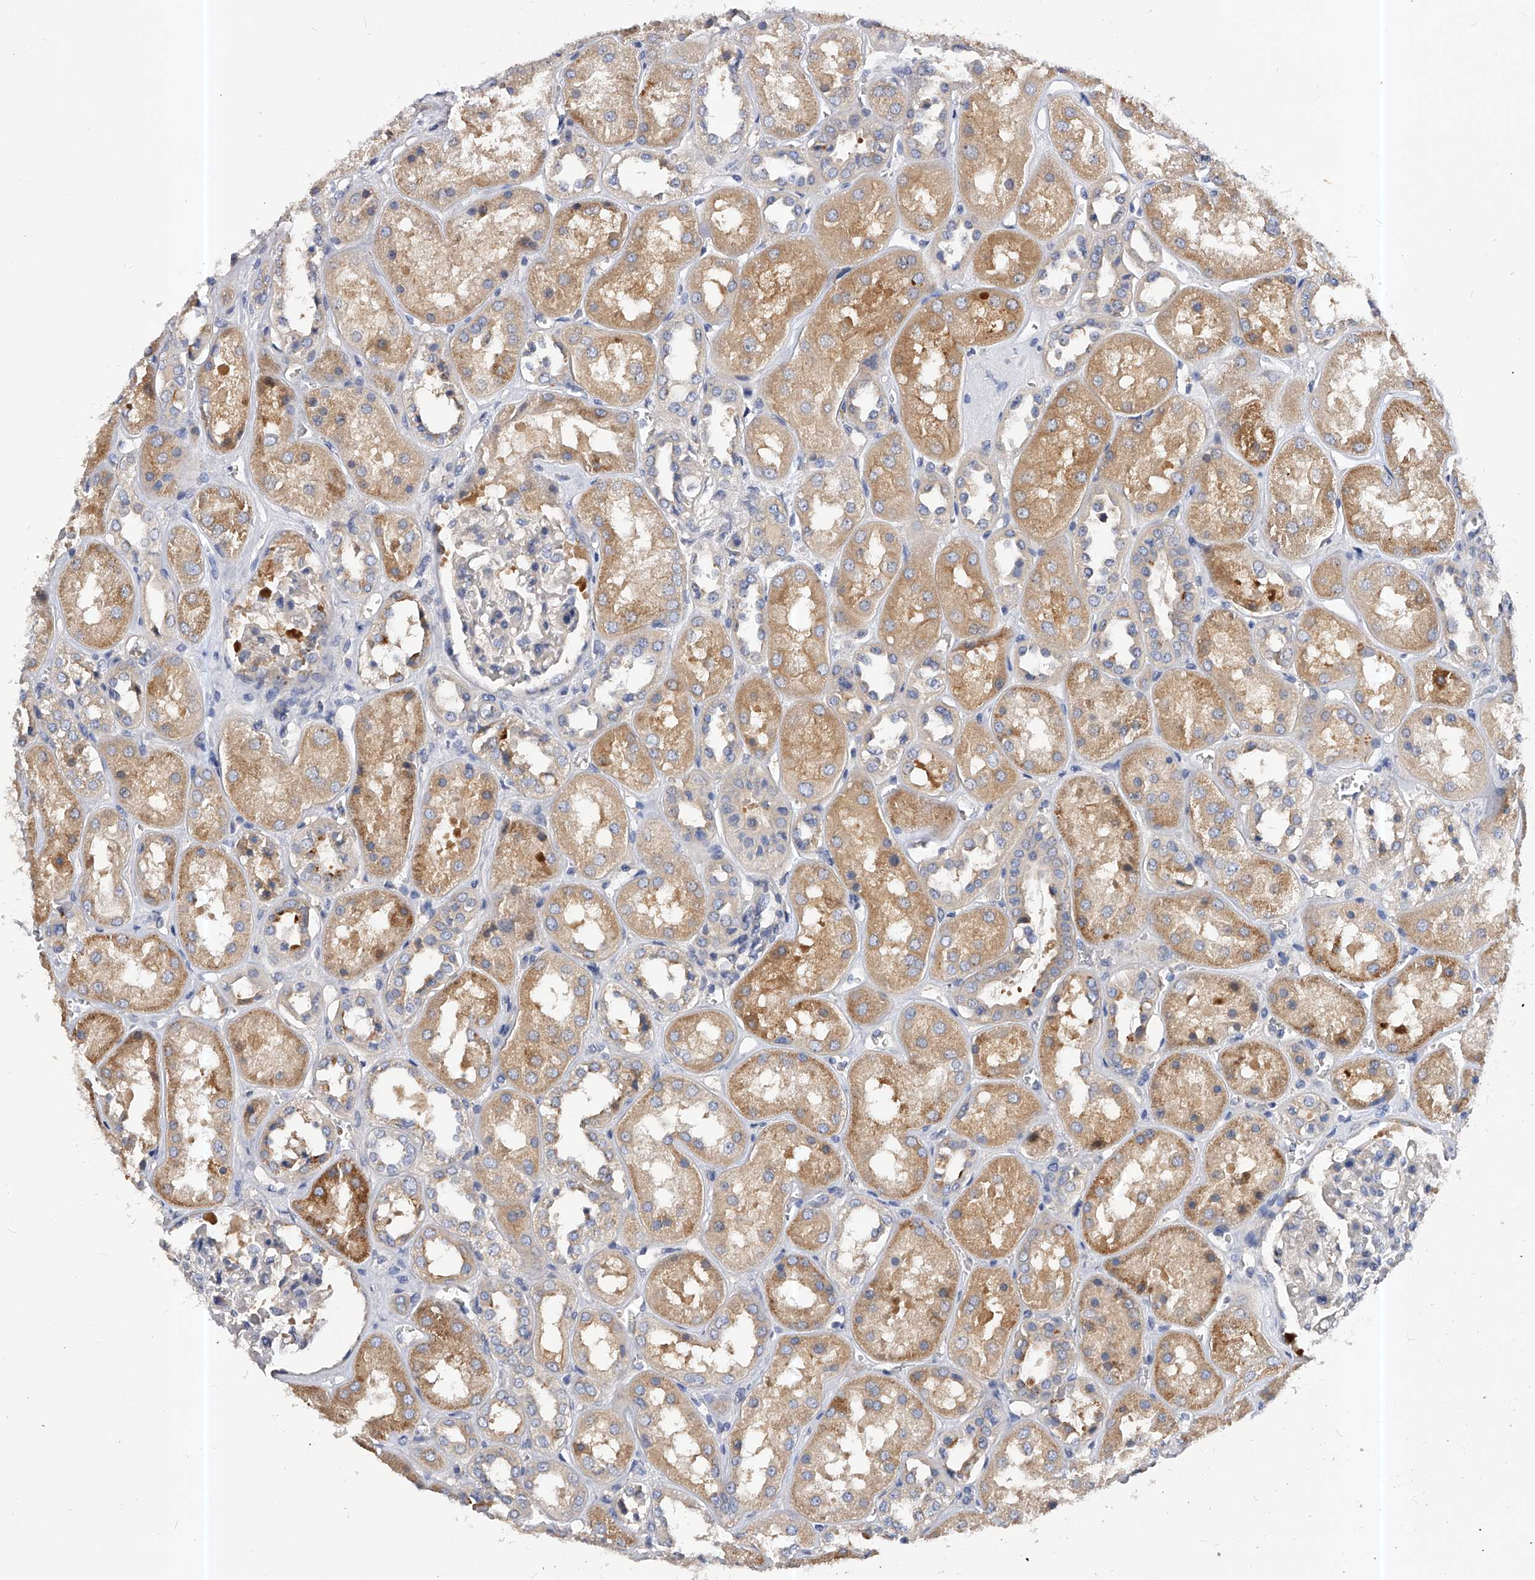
{"staining": {"intensity": "negative", "quantity": "none", "location": "none"}, "tissue": "kidney", "cell_type": "Cells in glomeruli", "image_type": "normal", "snomed": [{"axis": "morphology", "description": "Normal tissue, NOS"}, {"axis": "topography", "description": "Kidney"}], "caption": "Immunohistochemistry photomicrograph of unremarkable kidney: kidney stained with DAB reveals no significant protein expression in cells in glomeruli. (Brightfield microscopy of DAB immunohistochemistry (IHC) at high magnification).", "gene": "PPP5C", "patient": {"sex": "male", "age": 70}}